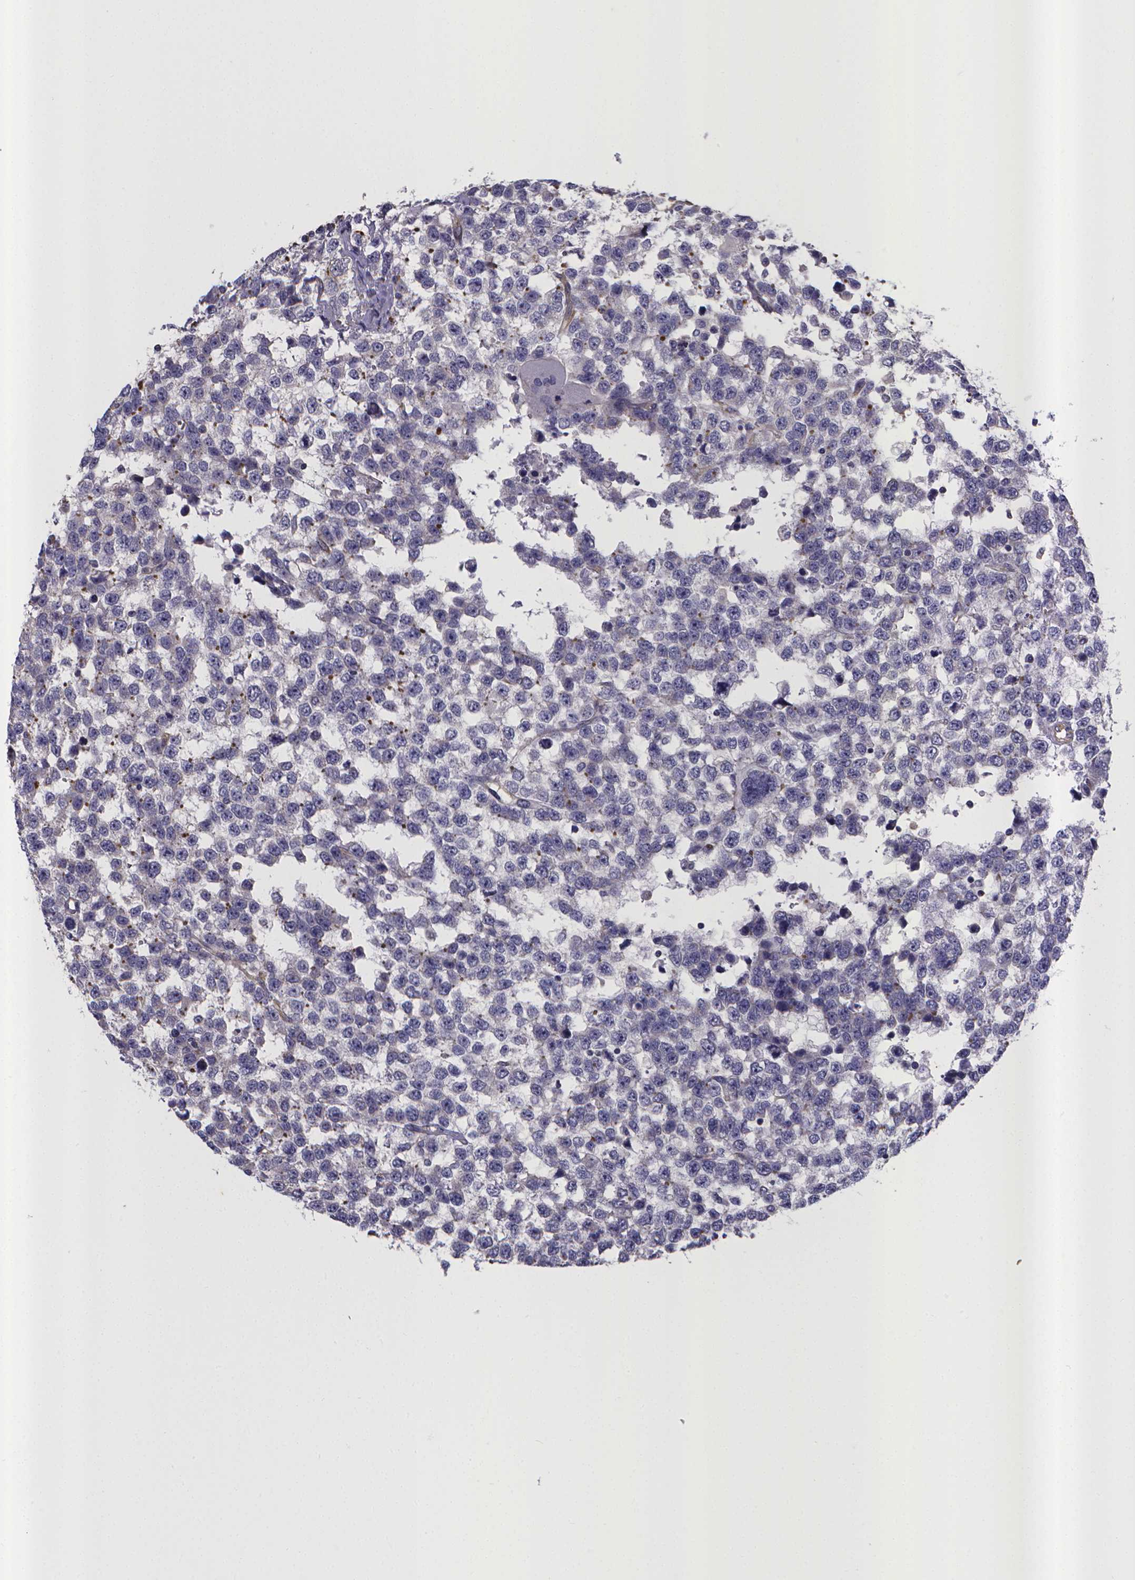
{"staining": {"intensity": "negative", "quantity": "none", "location": "none"}, "tissue": "testis cancer", "cell_type": "Tumor cells", "image_type": "cancer", "snomed": [{"axis": "morphology", "description": "Seminoma, NOS"}, {"axis": "topography", "description": "Testis"}], "caption": "This is an immunohistochemistry photomicrograph of human testis cancer (seminoma). There is no expression in tumor cells.", "gene": "RERG", "patient": {"sex": "male", "age": 34}}